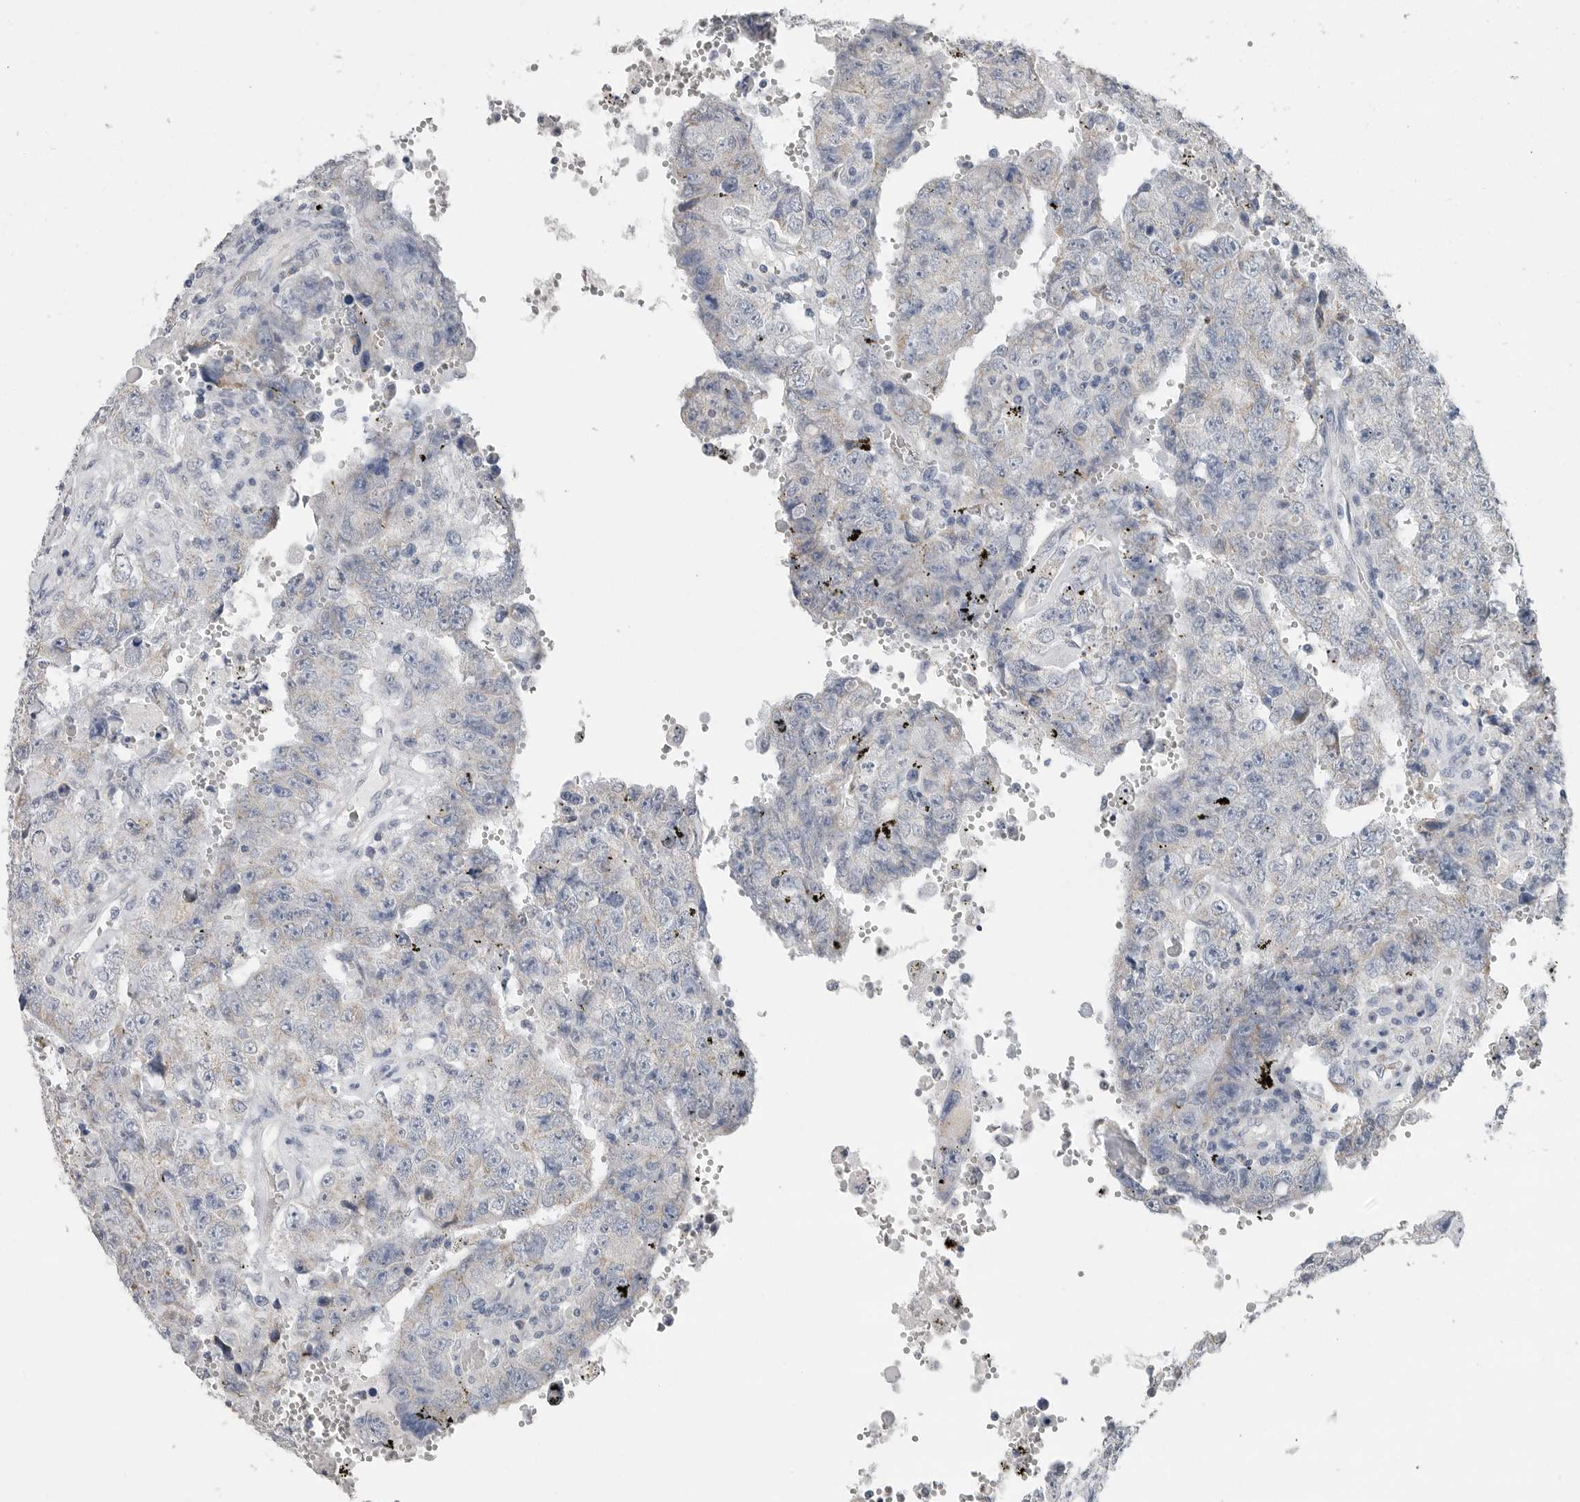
{"staining": {"intensity": "negative", "quantity": "none", "location": "none"}, "tissue": "testis cancer", "cell_type": "Tumor cells", "image_type": "cancer", "snomed": [{"axis": "morphology", "description": "Carcinoma, Embryonal, NOS"}, {"axis": "topography", "description": "Testis"}], "caption": "DAB (3,3'-diaminobenzidine) immunohistochemical staining of human testis cancer demonstrates no significant expression in tumor cells.", "gene": "PLN", "patient": {"sex": "male", "age": 26}}